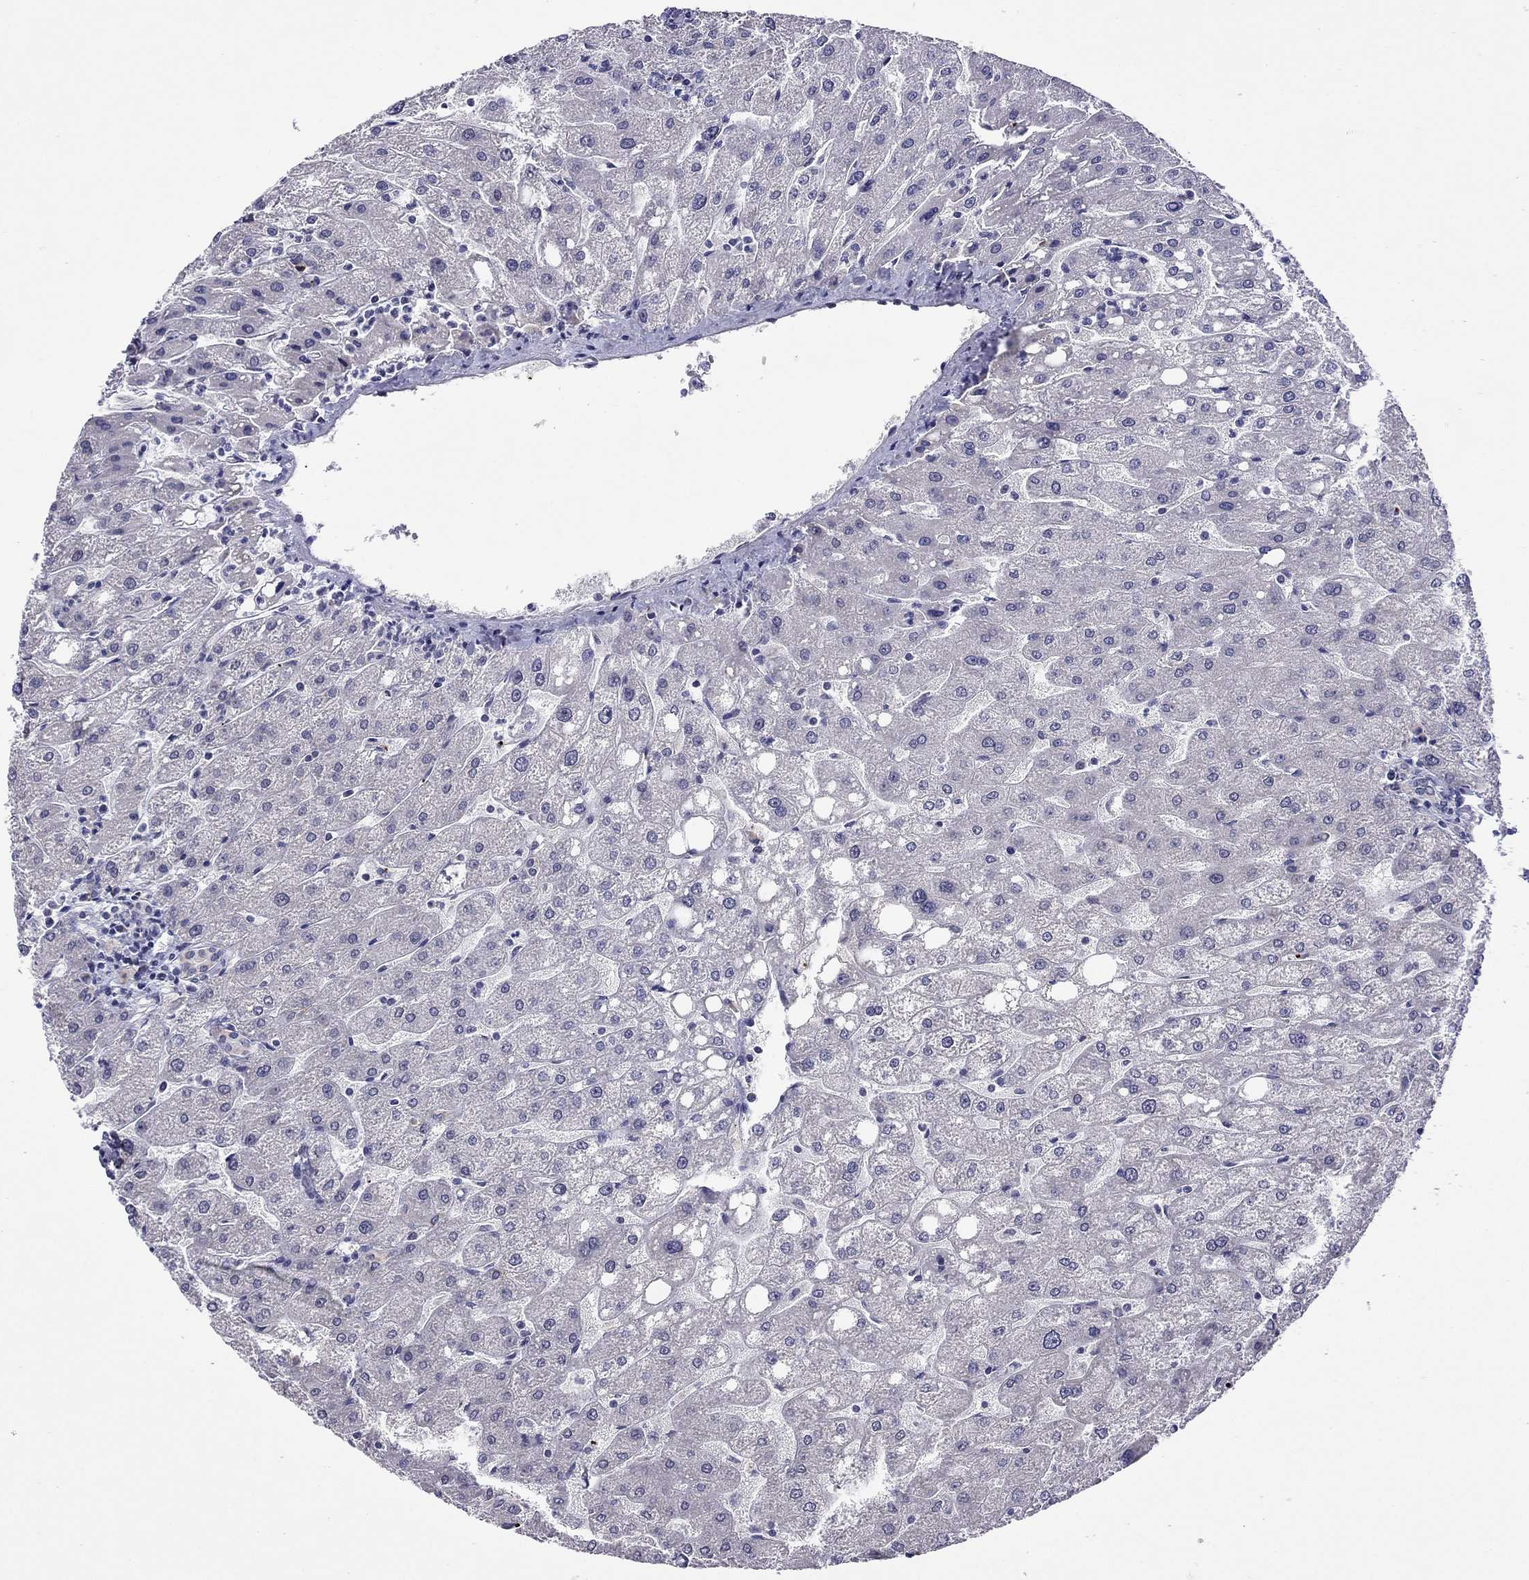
{"staining": {"intensity": "negative", "quantity": "none", "location": "none"}, "tissue": "liver", "cell_type": "Cholangiocytes", "image_type": "normal", "snomed": [{"axis": "morphology", "description": "Normal tissue, NOS"}, {"axis": "topography", "description": "Liver"}], "caption": "Immunohistochemical staining of unremarkable liver exhibits no significant positivity in cholangiocytes.", "gene": "HES5", "patient": {"sex": "male", "age": 67}}